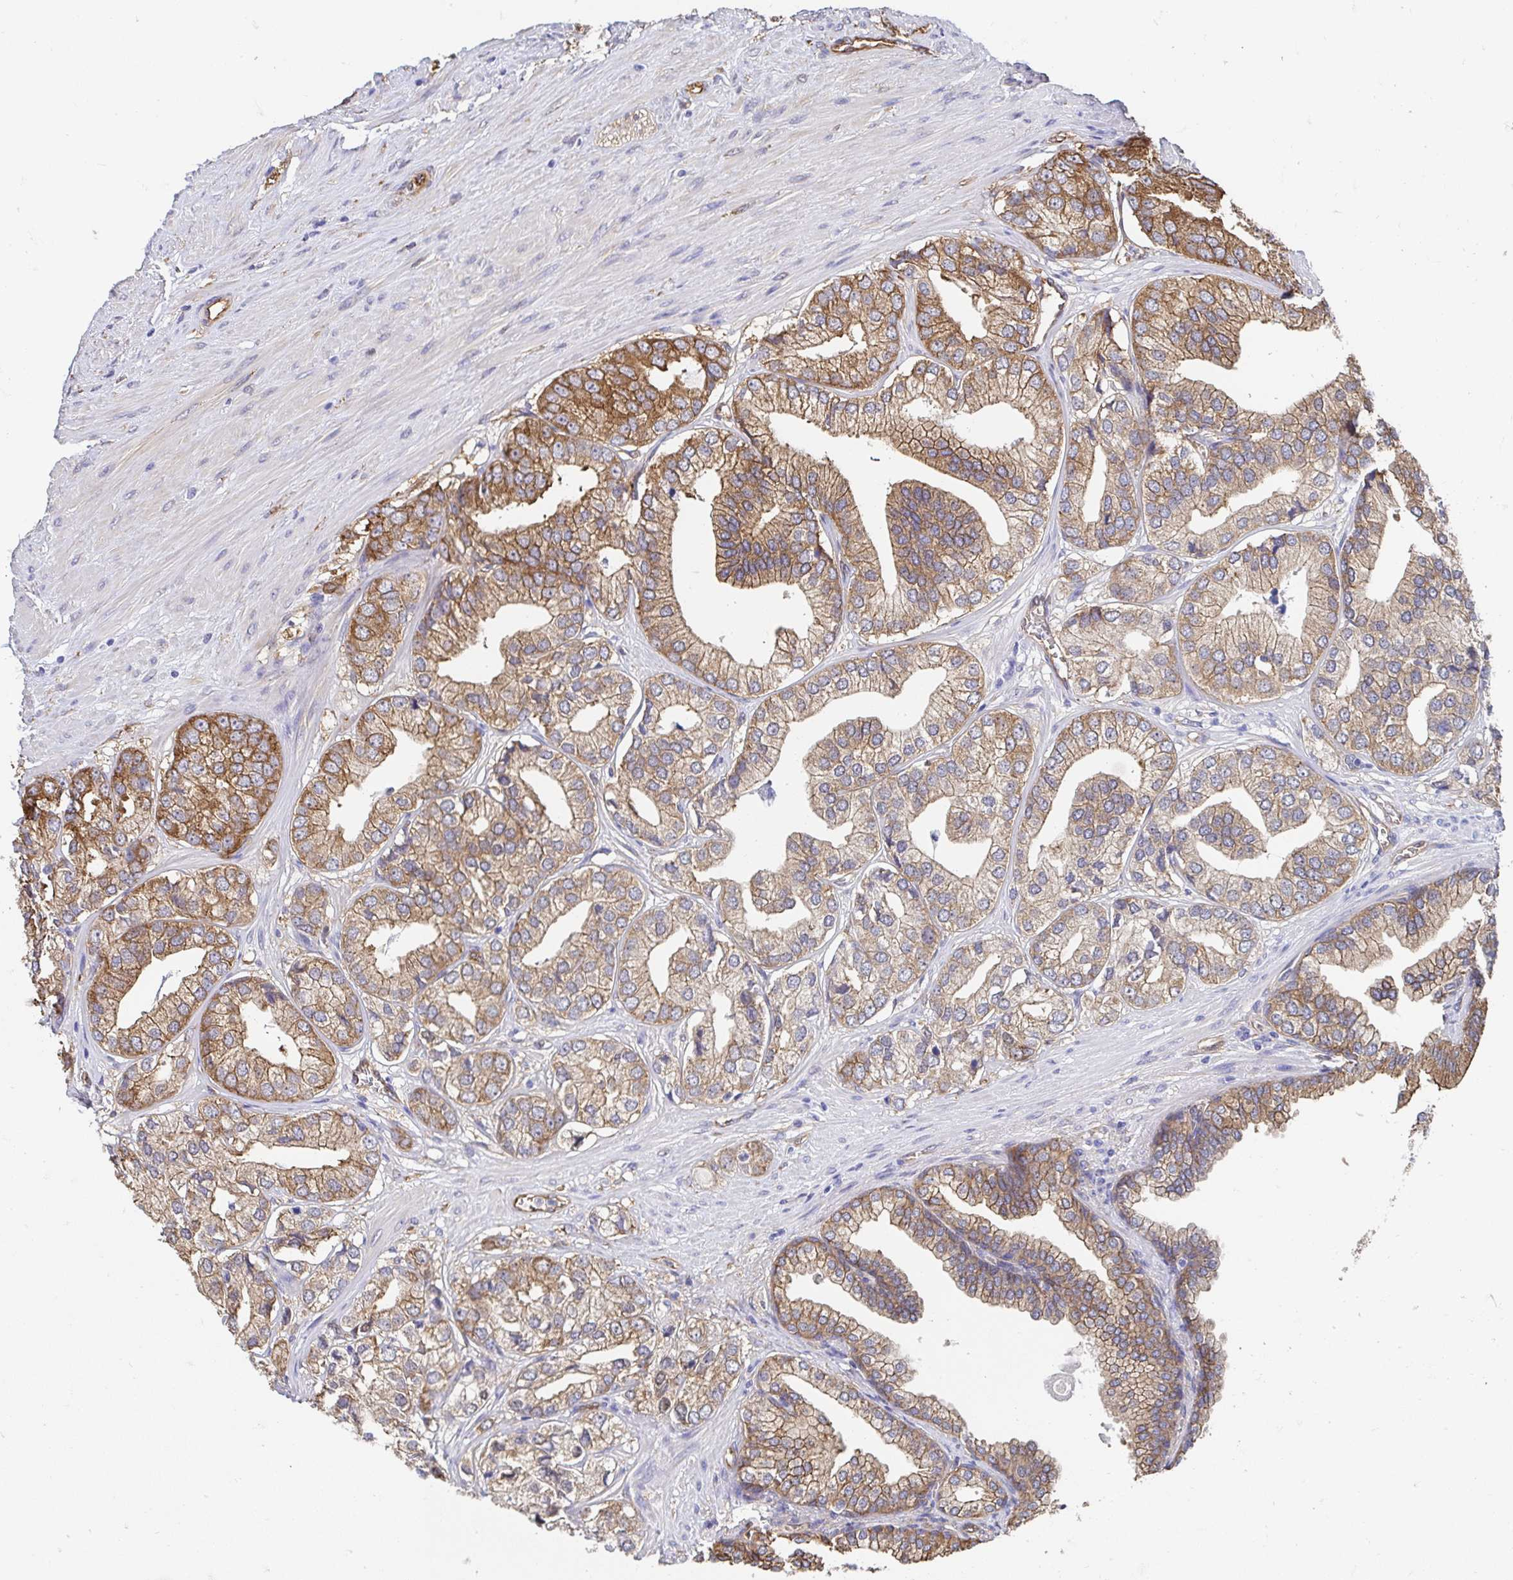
{"staining": {"intensity": "moderate", "quantity": ">75%", "location": "cytoplasmic/membranous"}, "tissue": "prostate cancer", "cell_type": "Tumor cells", "image_type": "cancer", "snomed": [{"axis": "morphology", "description": "Adenocarcinoma, High grade"}, {"axis": "topography", "description": "Prostate"}], "caption": "High-magnification brightfield microscopy of adenocarcinoma (high-grade) (prostate) stained with DAB (brown) and counterstained with hematoxylin (blue). tumor cells exhibit moderate cytoplasmic/membranous expression is present in about>75% of cells.", "gene": "CTTN", "patient": {"sex": "male", "age": 58}}